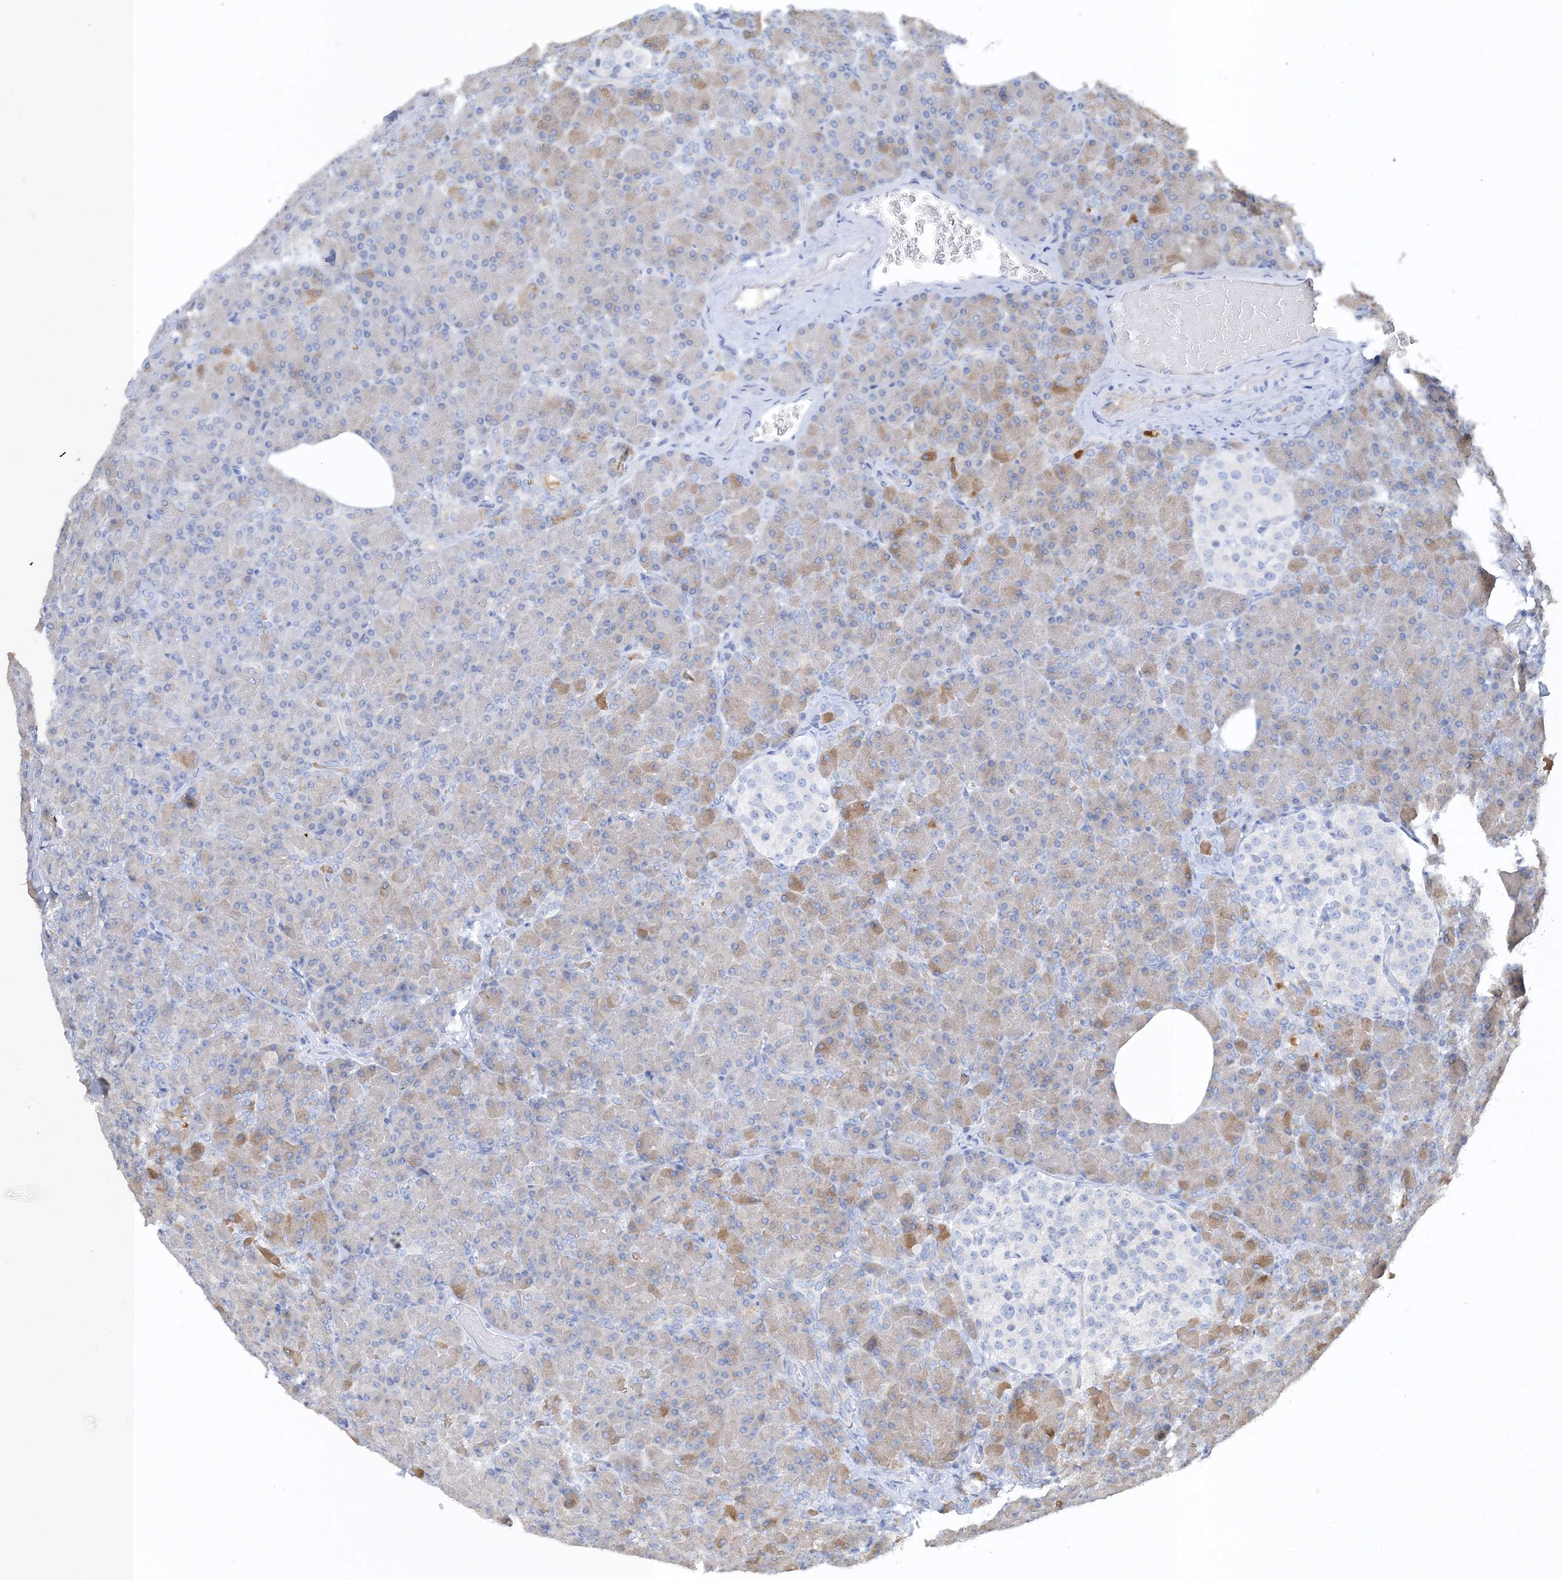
{"staining": {"intensity": "moderate", "quantity": "25%-75%", "location": "cytoplasmic/membranous"}, "tissue": "pancreas", "cell_type": "Exocrine glandular cells", "image_type": "normal", "snomed": [{"axis": "morphology", "description": "Normal tissue, NOS"}, {"axis": "topography", "description": "Pancreas"}], "caption": "Immunohistochemical staining of unremarkable pancreas reveals moderate cytoplasmic/membranous protein staining in about 25%-75% of exocrine glandular cells.", "gene": "CTRL", "patient": {"sex": "female", "age": 43}}